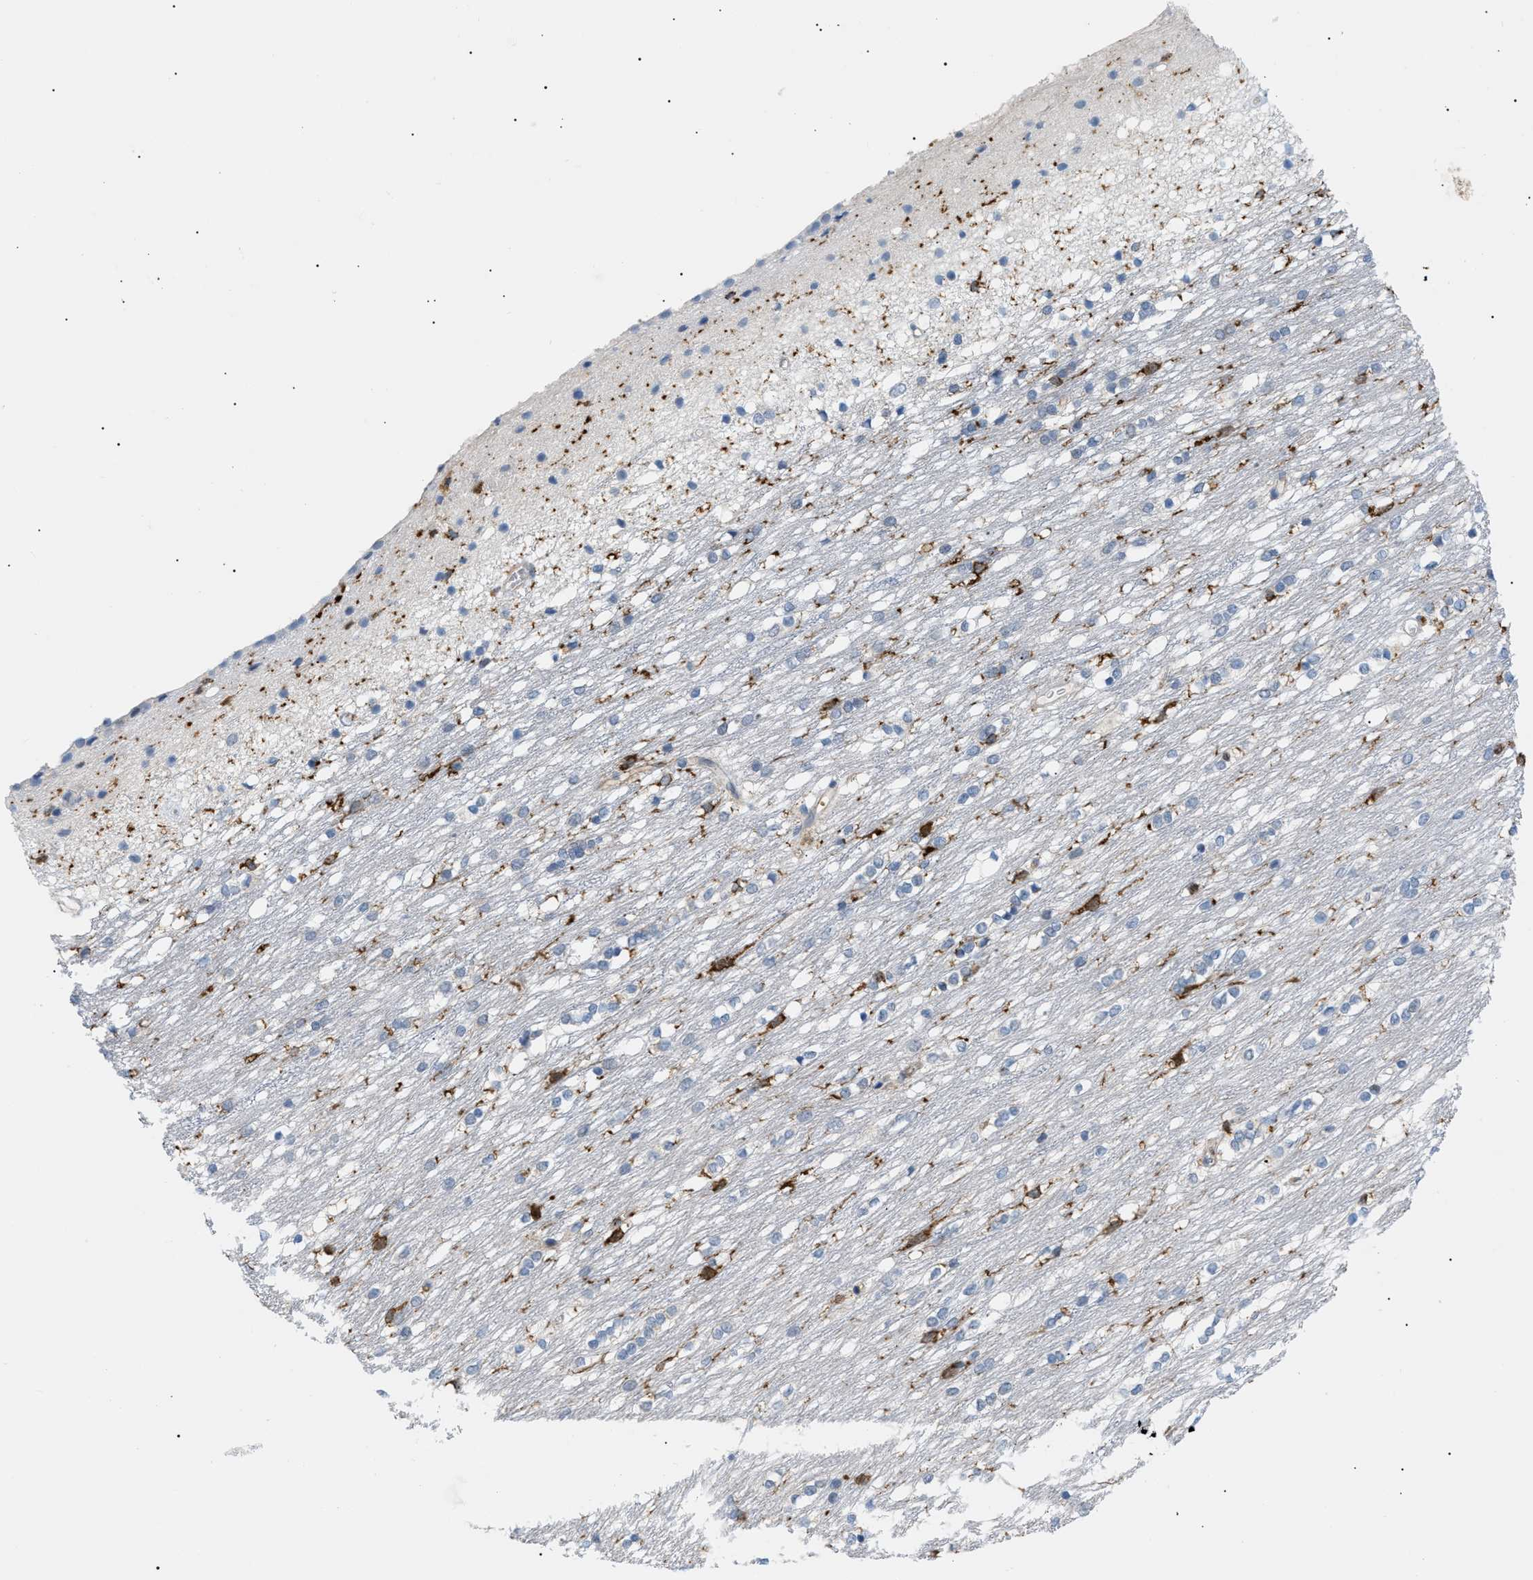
{"staining": {"intensity": "moderate", "quantity": "<25%", "location": "cytoplasmic/membranous"}, "tissue": "caudate", "cell_type": "Glial cells", "image_type": "normal", "snomed": [{"axis": "morphology", "description": "Normal tissue, NOS"}, {"axis": "topography", "description": "Lateral ventricle wall"}], "caption": "Immunohistochemistry (IHC) of benign caudate demonstrates low levels of moderate cytoplasmic/membranous staining in approximately <25% of glial cells. Ihc stains the protein of interest in brown and the nuclei are stained blue.", "gene": "INPP5D", "patient": {"sex": "female", "age": 19}}